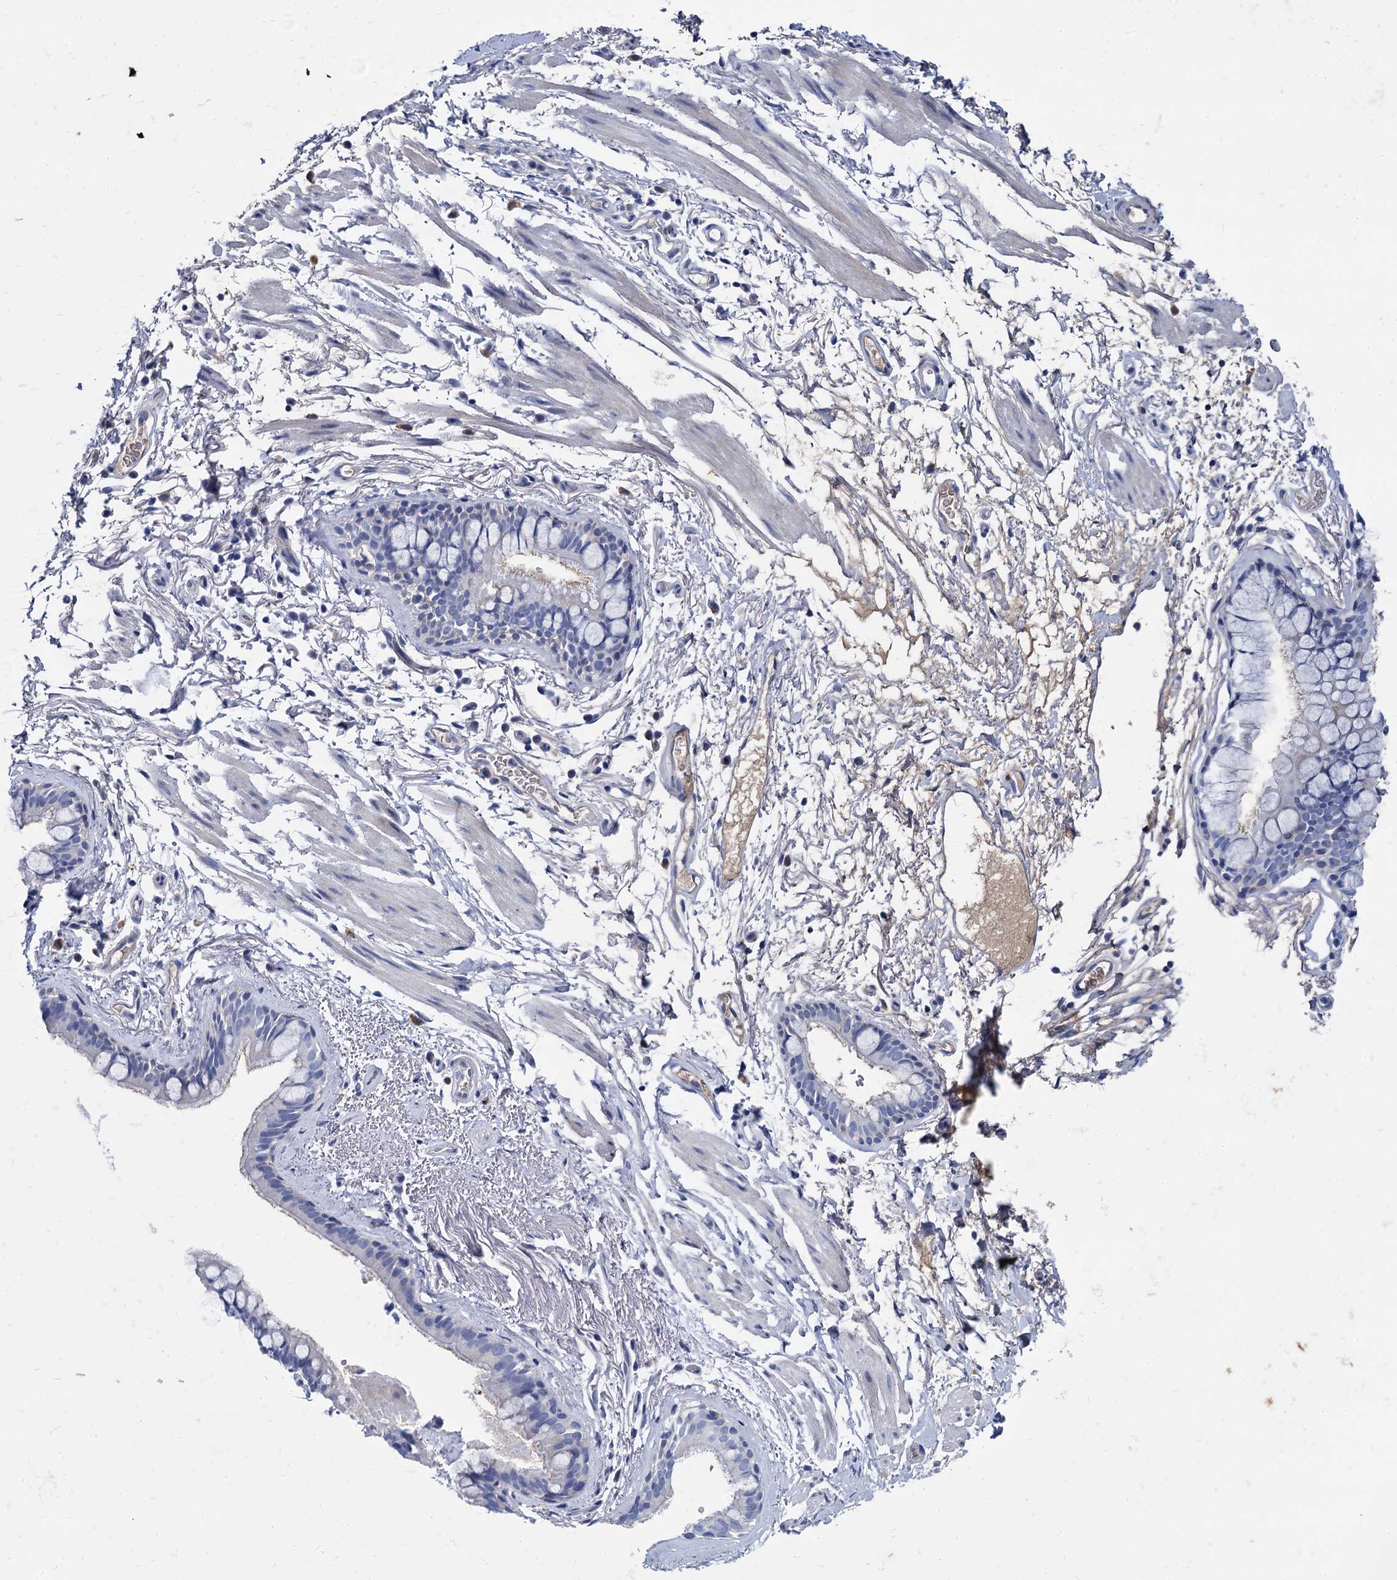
{"staining": {"intensity": "negative", "quantity": "none", "location": "none"}, "tissue": "adipose tissue", "cell_type": "Adipocytes", "image_type": "normal", "snomed": [{"axis": "morphology", "description": "Normal tissue, NOS"}, {"axis": "topography", "description": "Lymph node"}, {"axis": "topography", "description": "Bronchus"}], "caption": "Adipose tissue stained for a protein using immunohistochemistry (IHC) displays no staining adipocytes.", "gene": "TMEM72", "patient": {"sex": "male", "age": 63}}